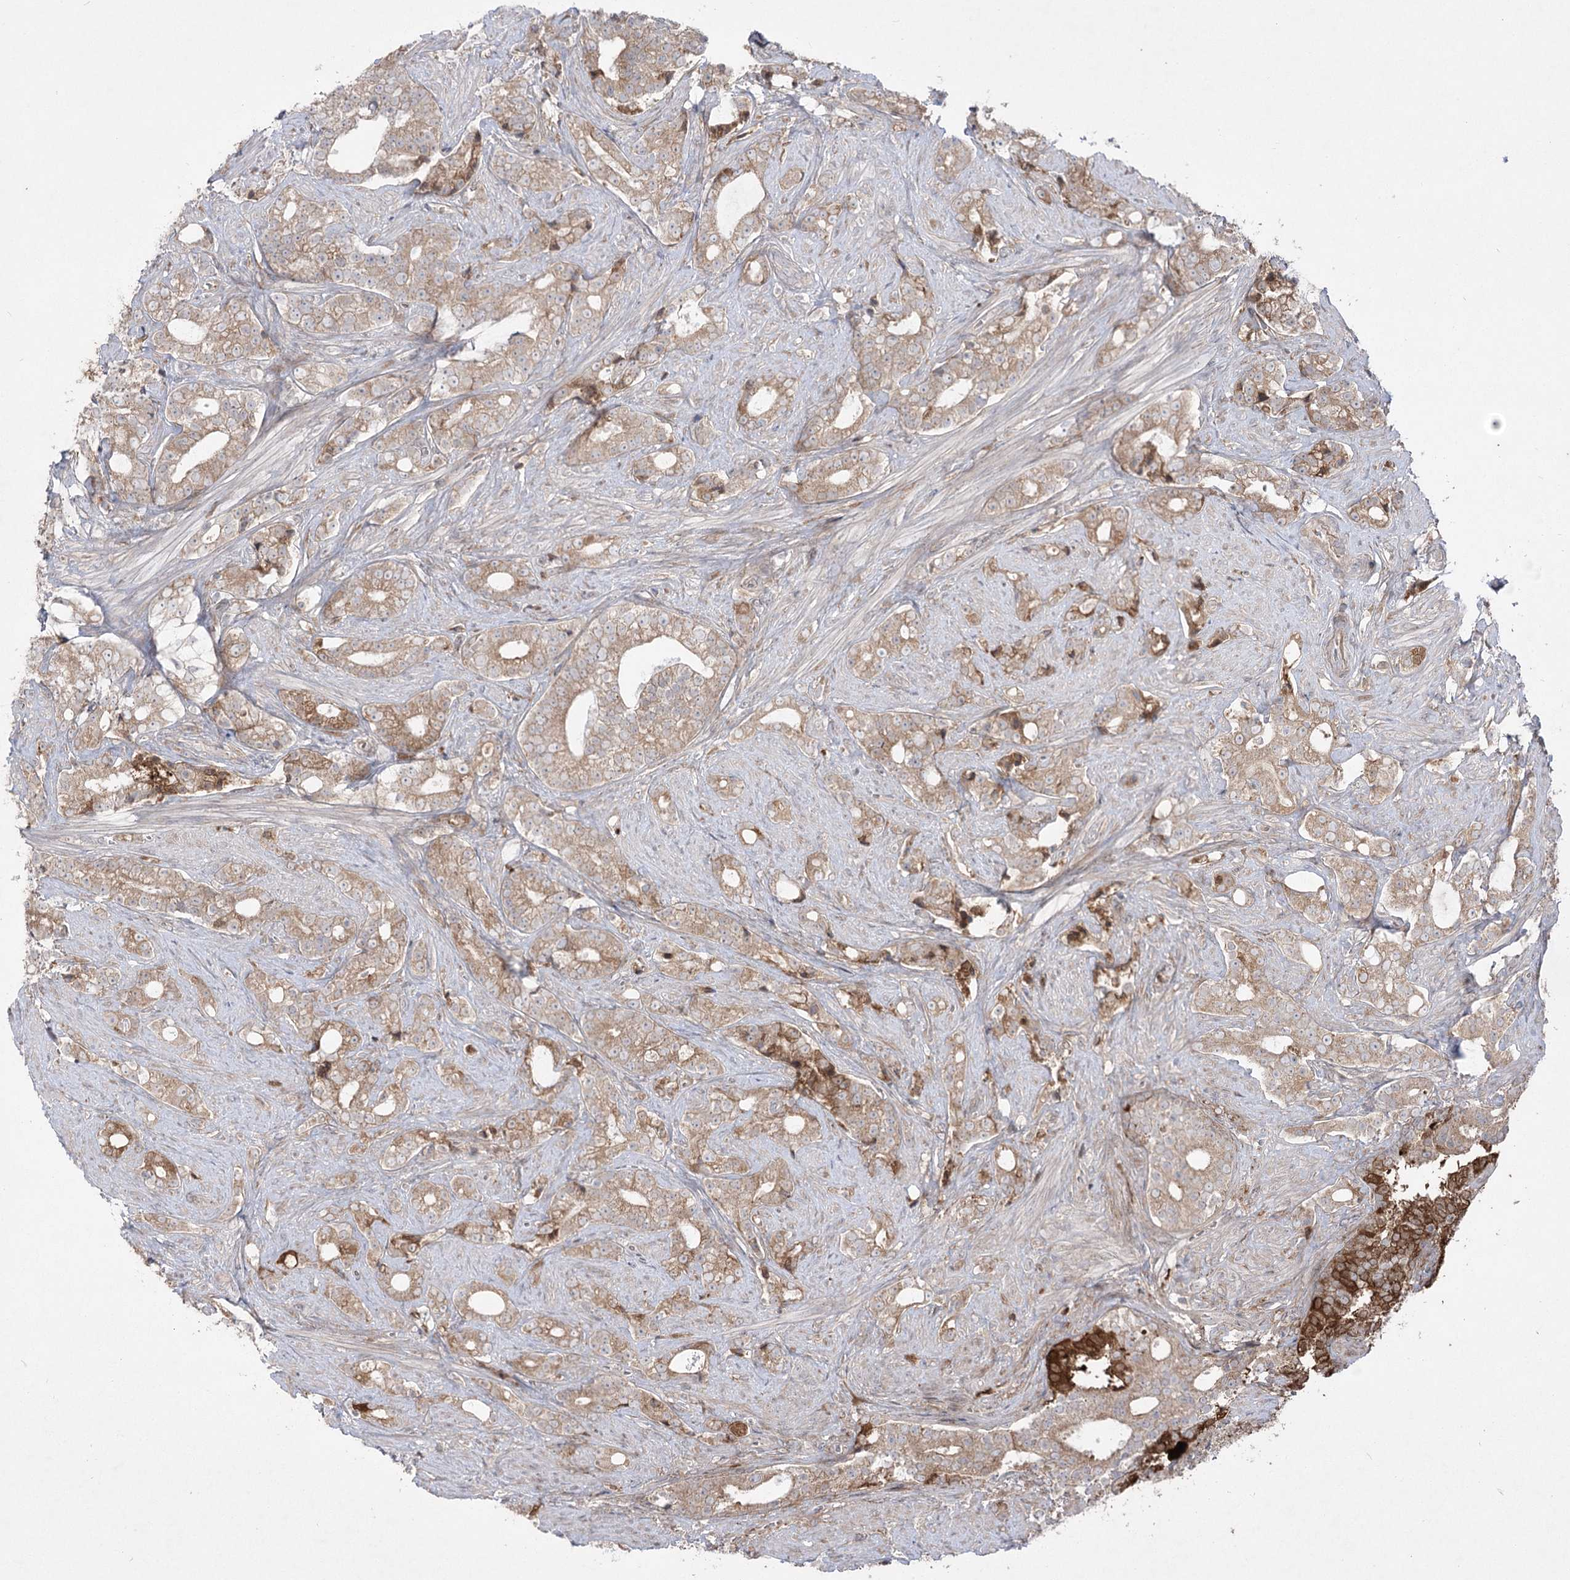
{"staining": {"intensity": "moderate", "quantity": ">75%", "location": "cytoplasmic/membranous"}, "tissue": "prostate cancer", "cell_type": "Tumor cells", "image_type": "cancer", "snomed": [{"axis": "morphology", "description": "Adenocarcinoma, High grade"}, {"axis": "topography", "description": "Prostate and seminal vesicle, NOS"}], "caption": "Prostate adenocarcinoma (high-grade) stained with a protein marker exhibits moderate staining in tumor cells.", "gene": "PLEKHA5", "patient": {"sex": "male", "age": 67}}